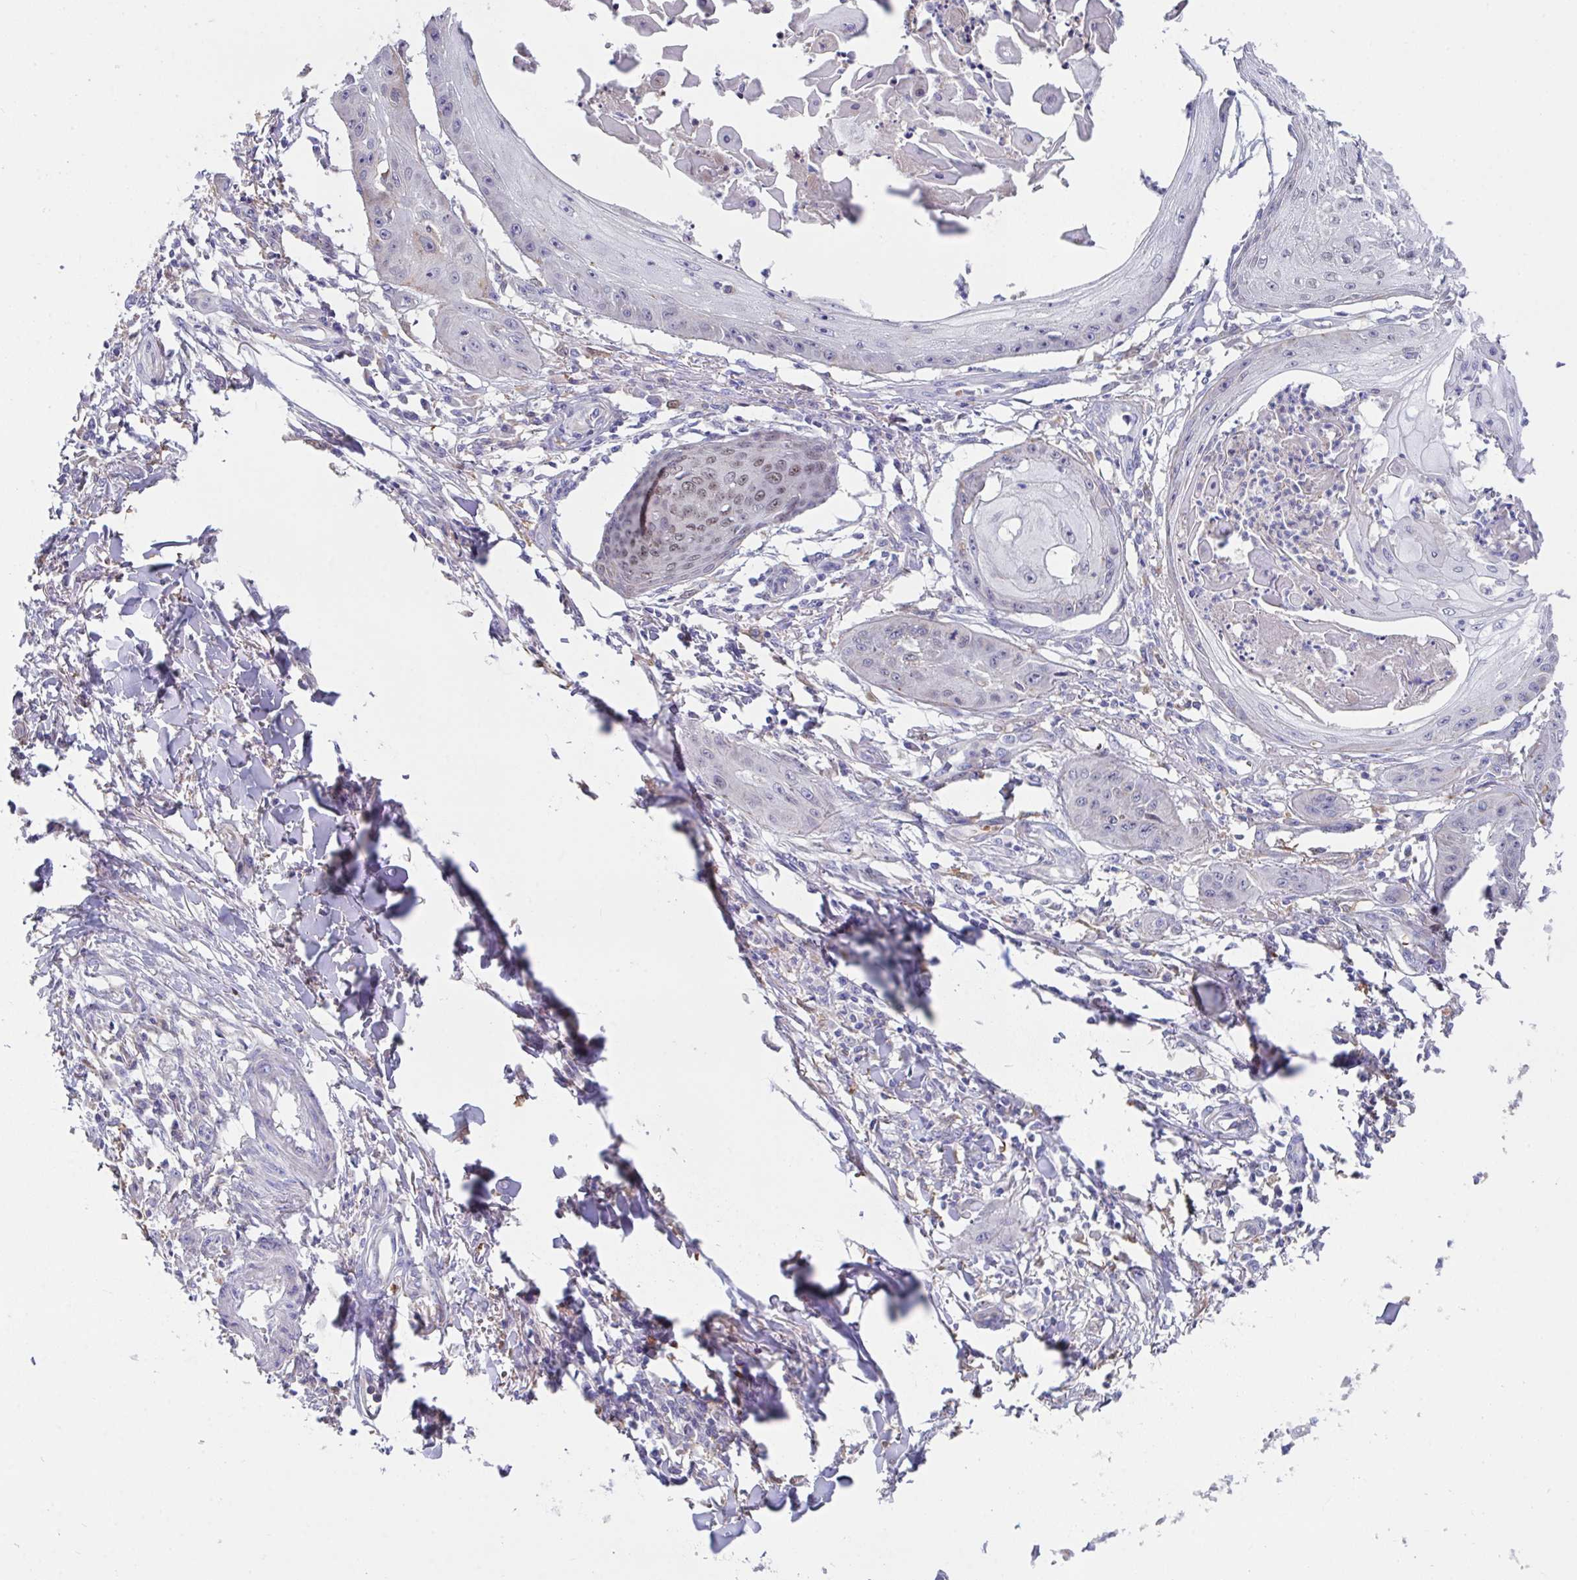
{"staining": {"intensity": "negative", "quantity": "none", "location": "none"}, "tissue": "skin cancer", "cell_type": "Tumor cells", "image_type": "cancer", "snomed": [{"axis": "morphology", "description": "Squamous cell carcinoma, NOS"}, {"axis": "topography", "description": "Skin"}], "caption": "Immunohistochemistry (IHC) image of human squamous cell carcinoma (skin) stained for a protein (brown), which demonstrates no positivity in tumor cells.", "gene": "TFAP2C", "patient": {"sex": "male", "age": 70}}